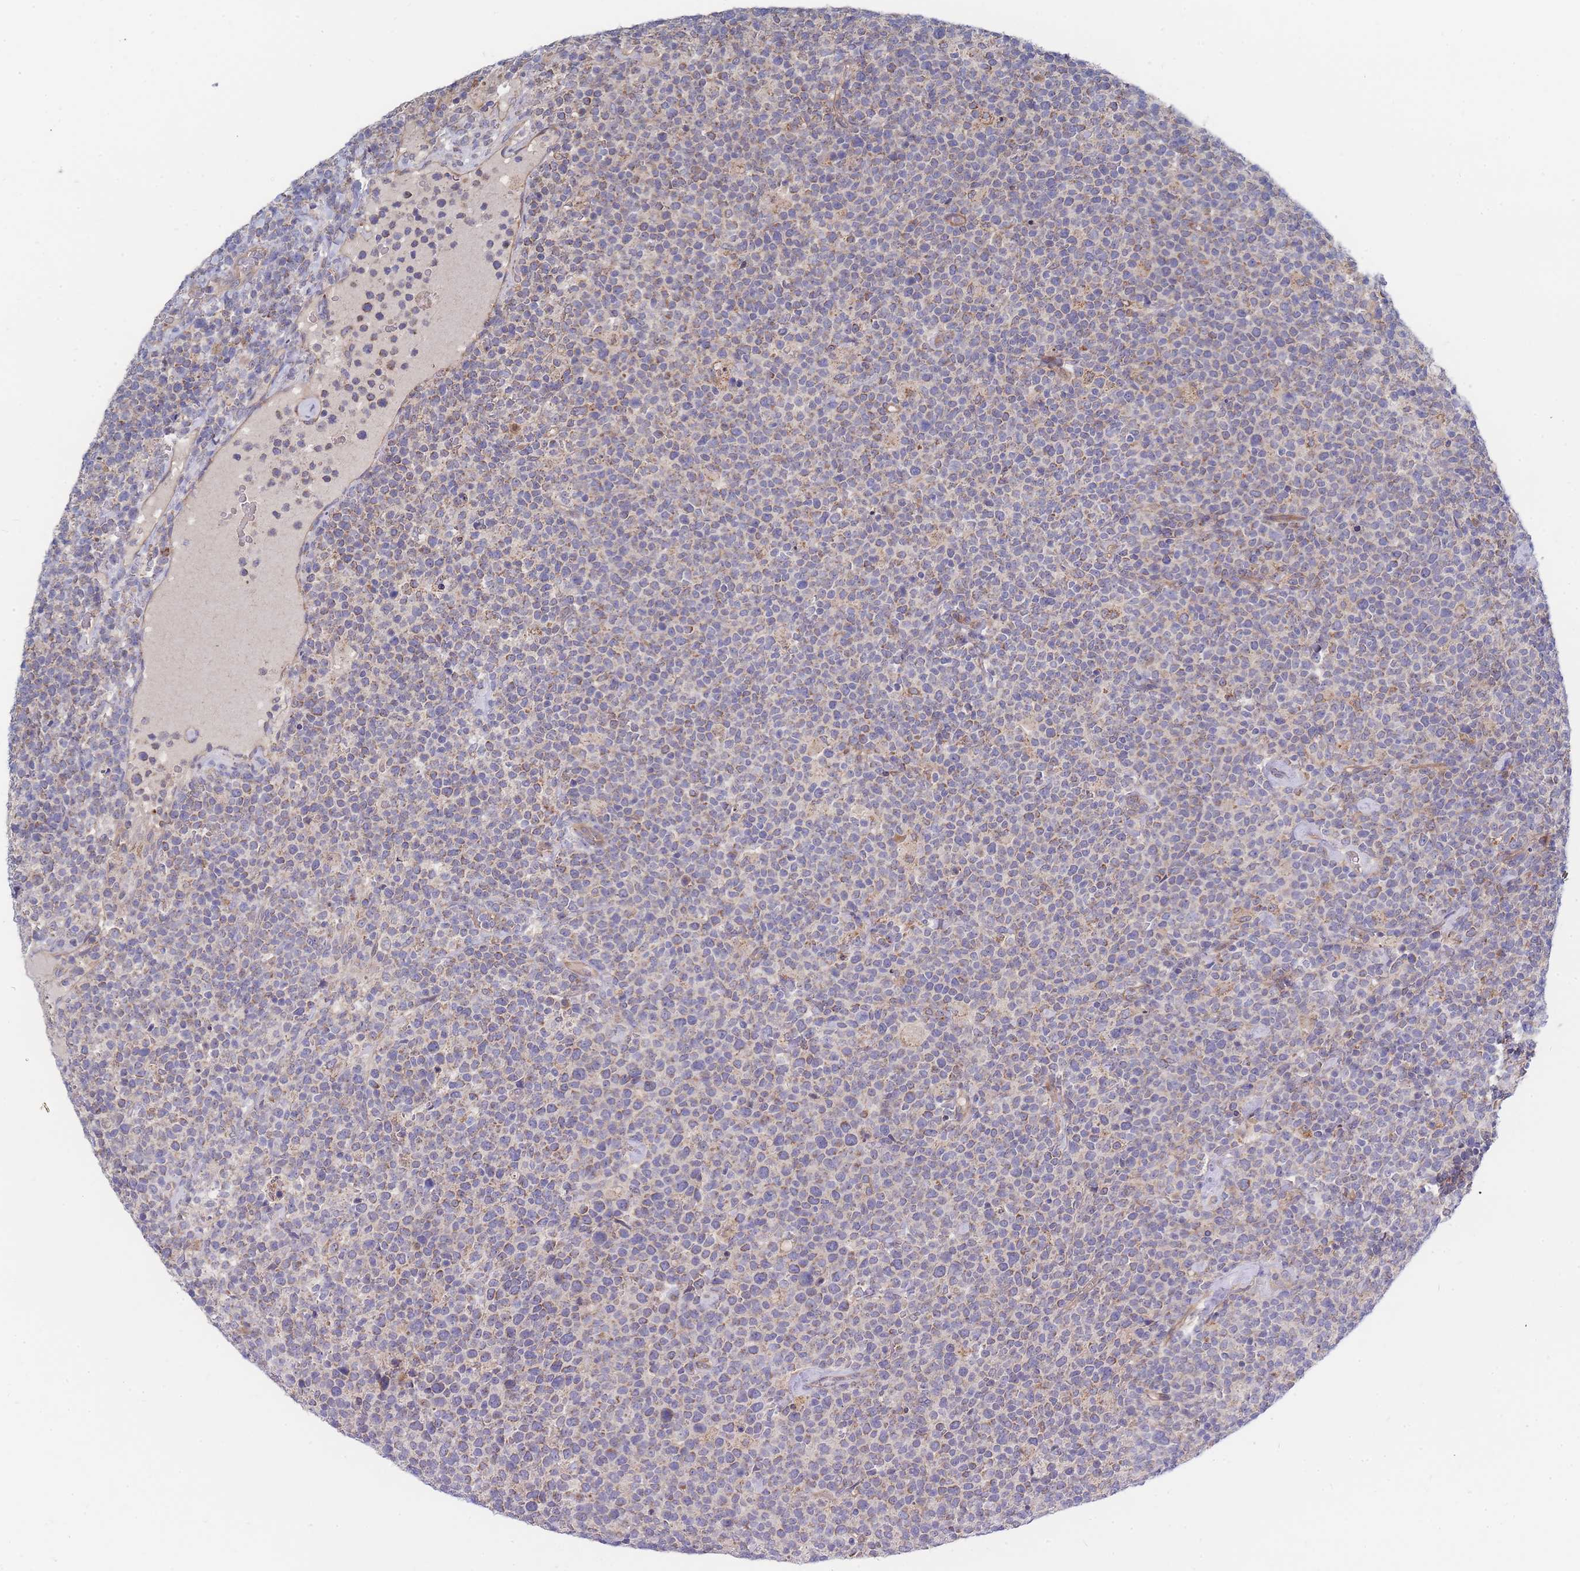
{"staining": {"intensity": "weak", "quantity": "<25%", "location": "cytoplasmic/membranous"}, "tissue": "lymphoma", "cell_type": "Tumor cells", "image_type": "cancer", "snomed": [{"axis": "morphology", "description": "Malignant lymphoma, non-Hodgkin's type, High grade"}, {"axis": "topography", "description": "Lymph node"}], "caption": "The image demonstrates no staining of tumor cells in lymphoma.", "gene": "NUB1", "patient": {"sex": "male", "age": 61}}